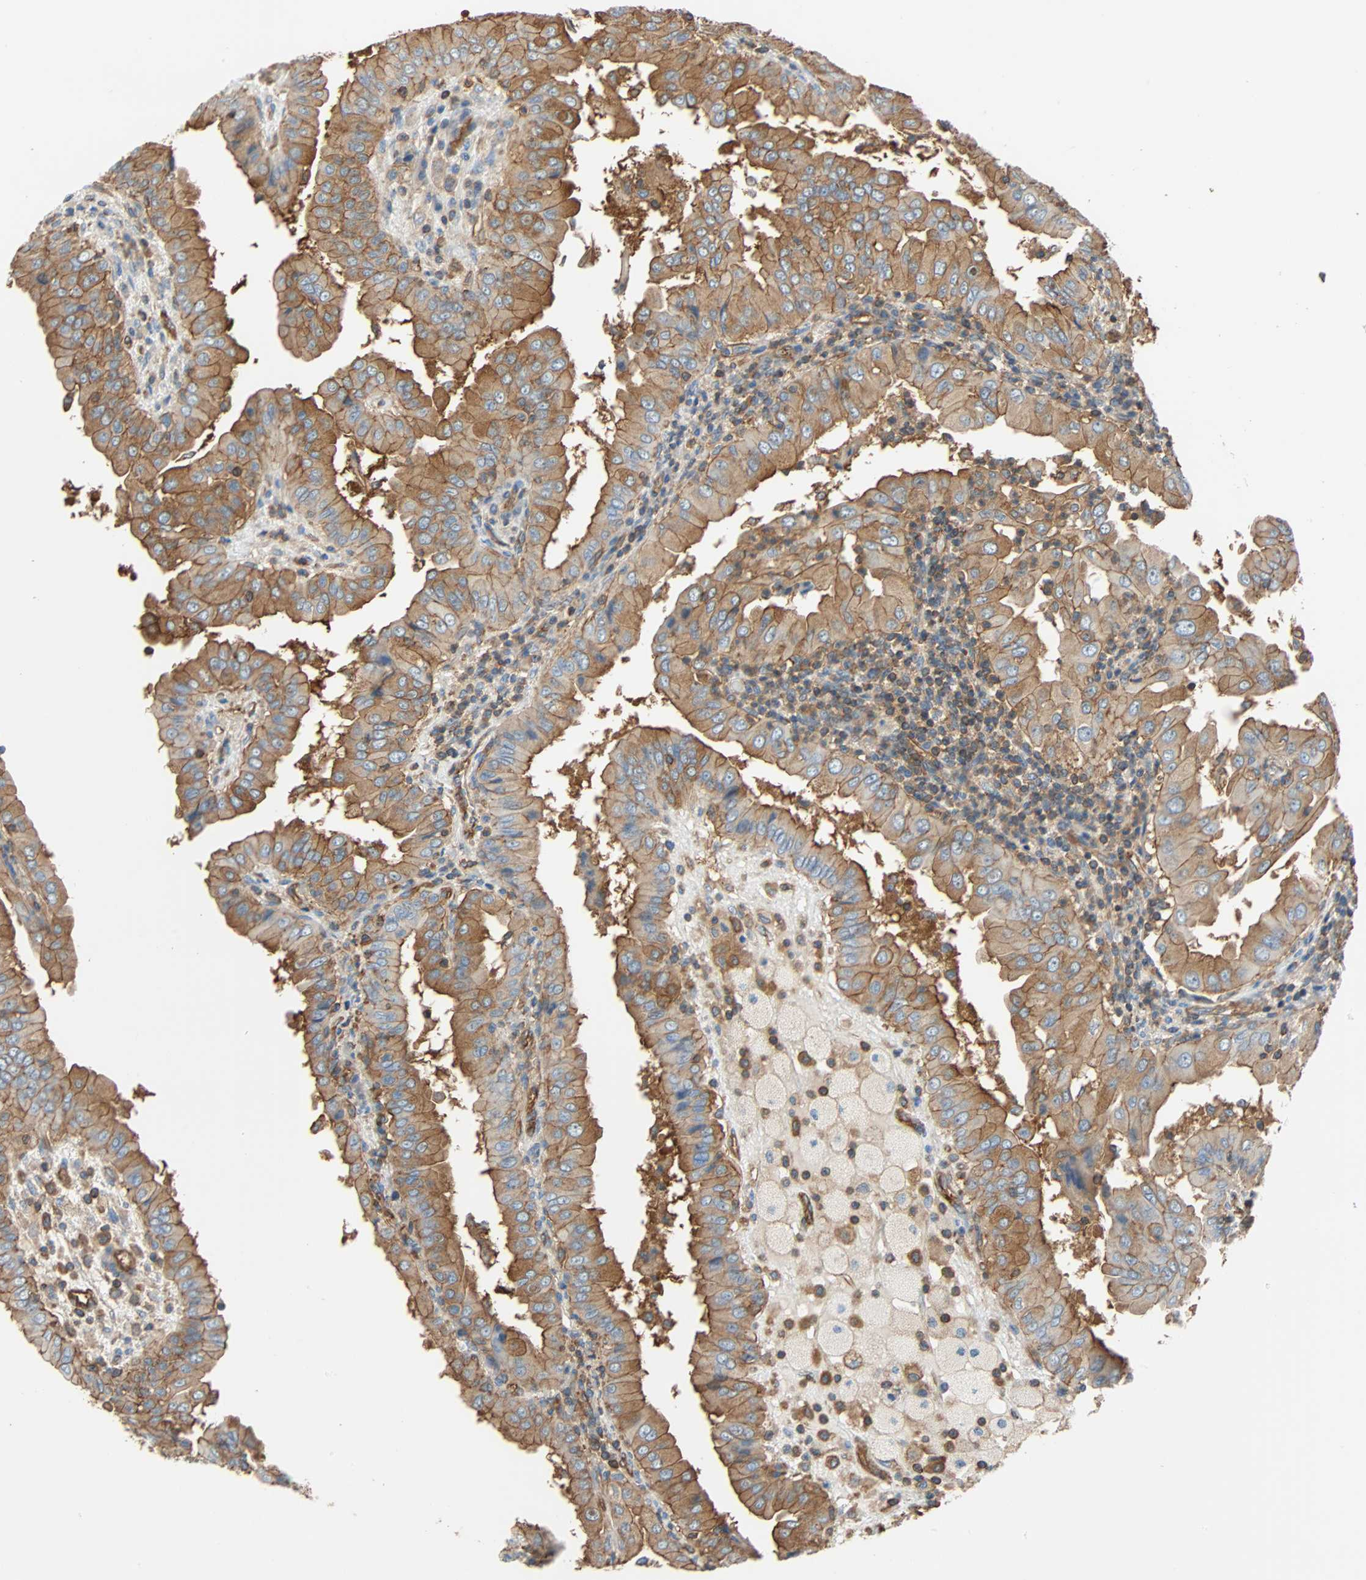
{"staining": {"intensity": "moderate", "quantity": ">75%", "location": "cytoplasmic/membranous"}, "tissue": "thyroid cancer", "cell_type": "Tumor cells", "image_type": "cancer", "snomed": [{"axis": "morphology", "description": "Papillary adenocarcinoma, NOS"}, {"axis": "topography", "description": "Thyroid gland"}], "caption": "Brown immunohistochemical staining in papillary adenocarcinoma (thyroid) reveals moderate cytoplasmic/membranous staining in about >75% of tumor cells.", "gene": "GALNT10", "patient": {"sex": "male", "age": 33}}